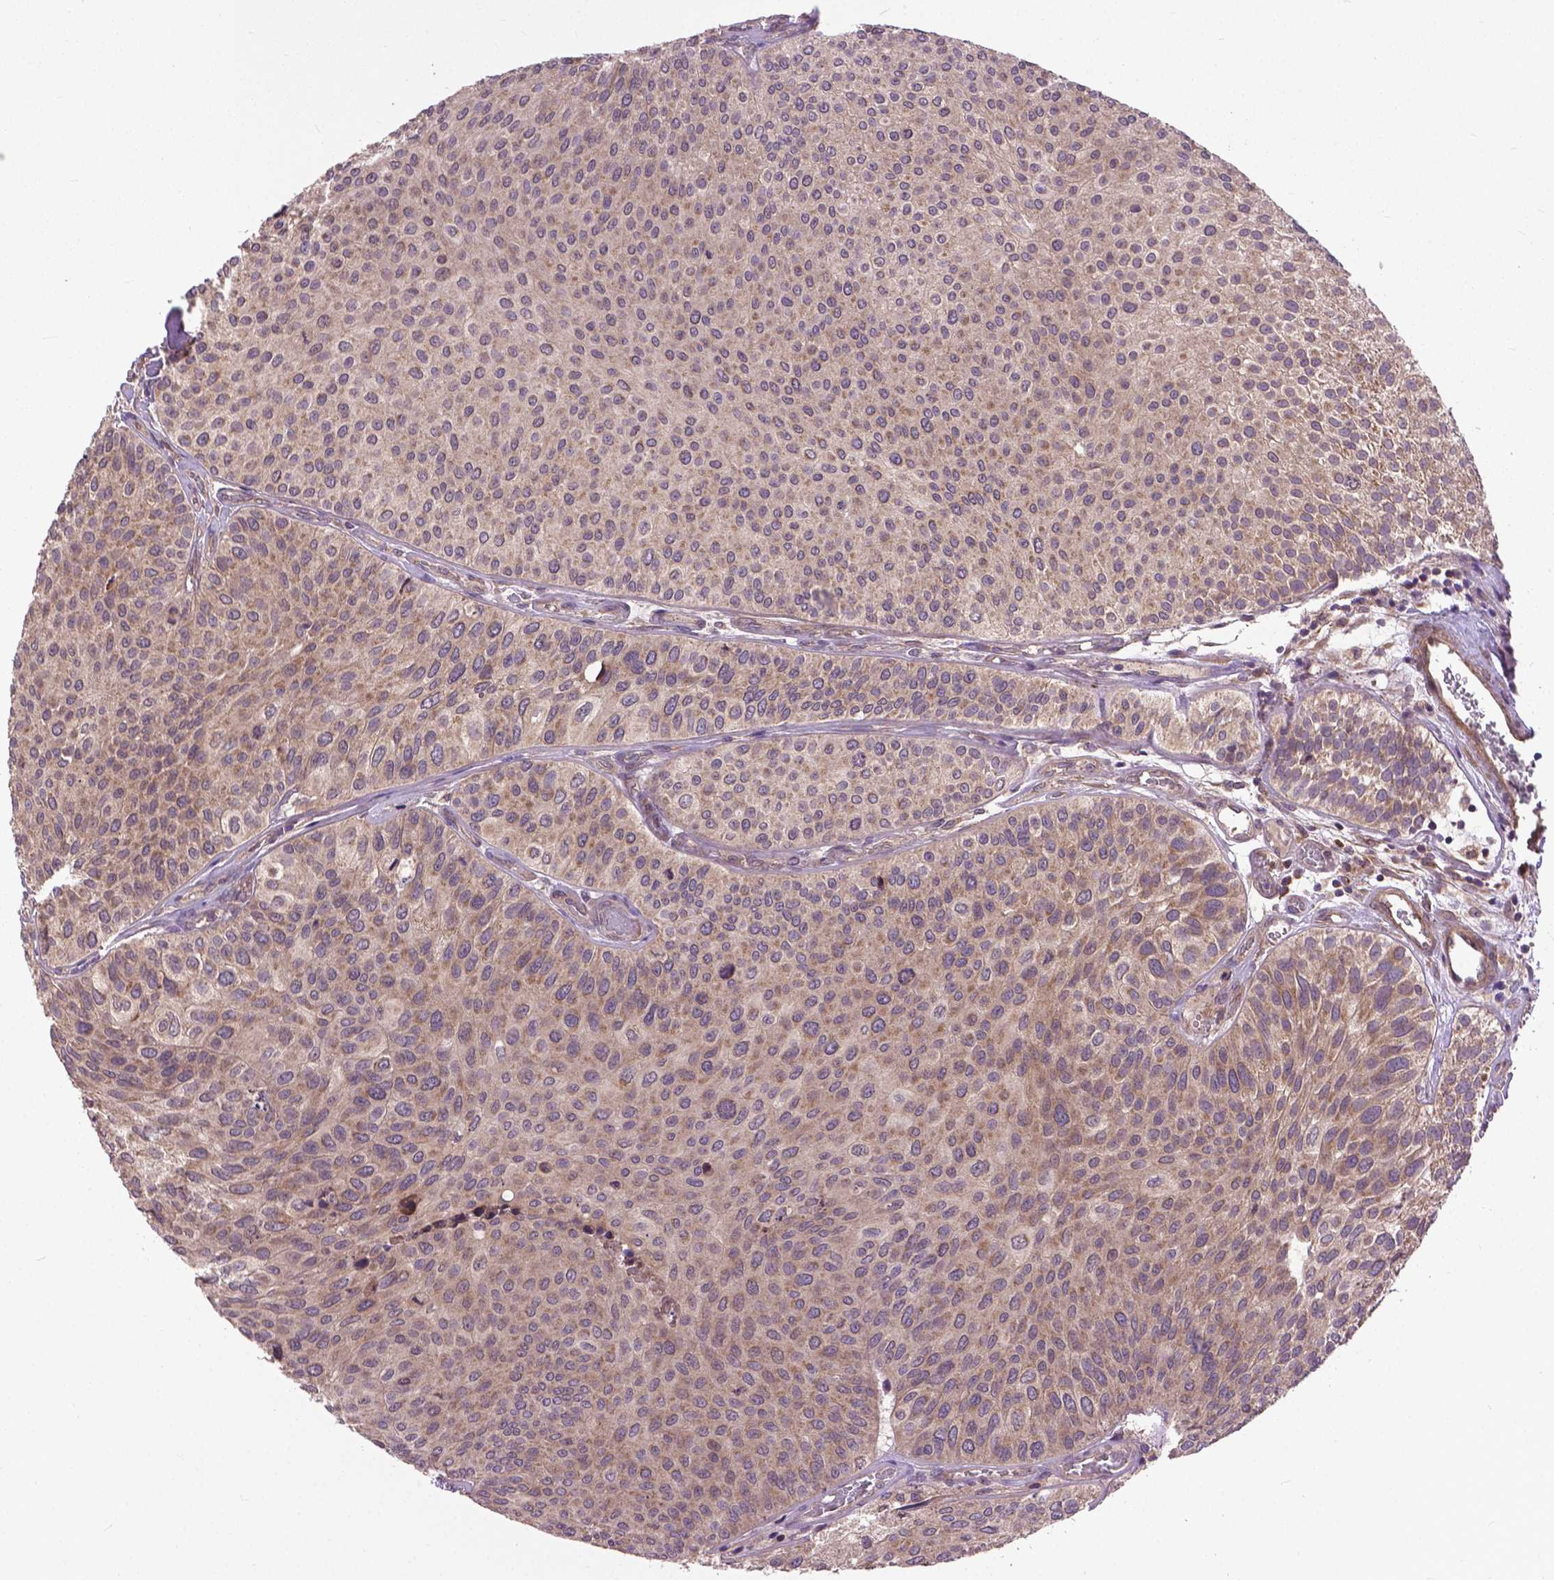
{"staining": {"intensity": "moderate", "quantity": ">75%", "location": "cytoplasmic/membranous"}, "tissue": "urothelial cancer", "cell_type": "Tumor cells", "image_type": "cancer", "snomed": [{"axis": "morphology", "description": "Urothelial carcinoma, Low grade"}, {"axis": "topography", "description": "Urinary bladder"}], "caption": "High-power microscopy captured an immunohistochemistry photomicrograph of urothelial cancer, revealing moderate cytoplasmic/membranous positivity in approximately >75% of tumor cells.", "gene": "ZNF616", "patient": {"sex": "female", "age": 87}}